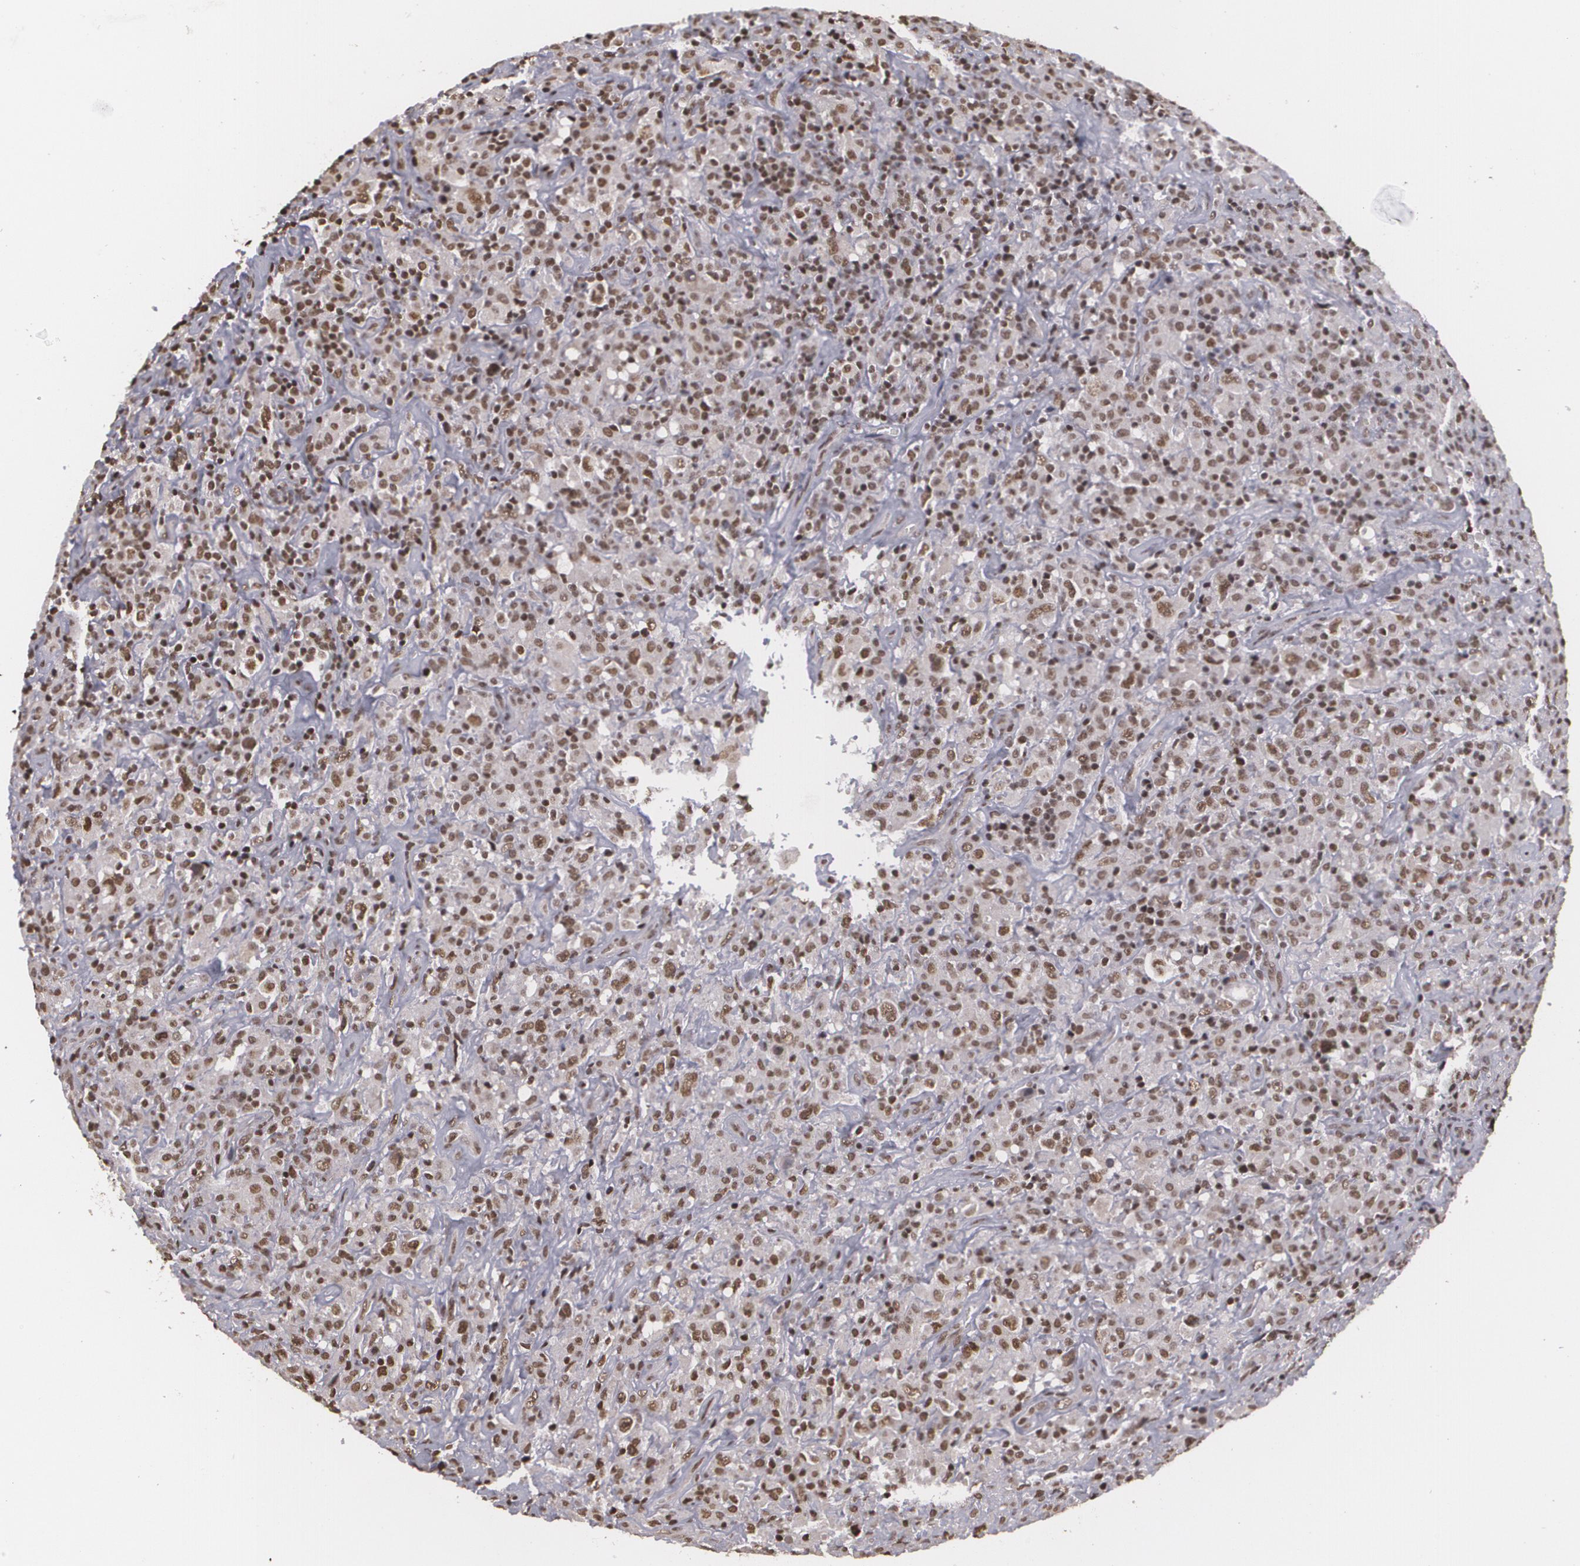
{"staining": {"intensity": "strong", "quantity": ">75%", "location": "nuclear"}, "tissue": "lymphoma", "cell_type": "Tumor cells", "image_type": "cancer", "snomed": [{"axis": "morphology", "description": "Hodgkin's disease, NOS"}, {"axis": "topography", "description": "Lymph node"}], "caption": "Immunohistochemistry histopathology image of neoplastic tissue: human lymphoma stained using immunohistochemistry shows high levels of strong protein expression localized specifically in the nuclear of tumor cells, appearing as a nuclear brown color.", "gene": "RXRB", "patient": {"sex": "male", "age": 46}}